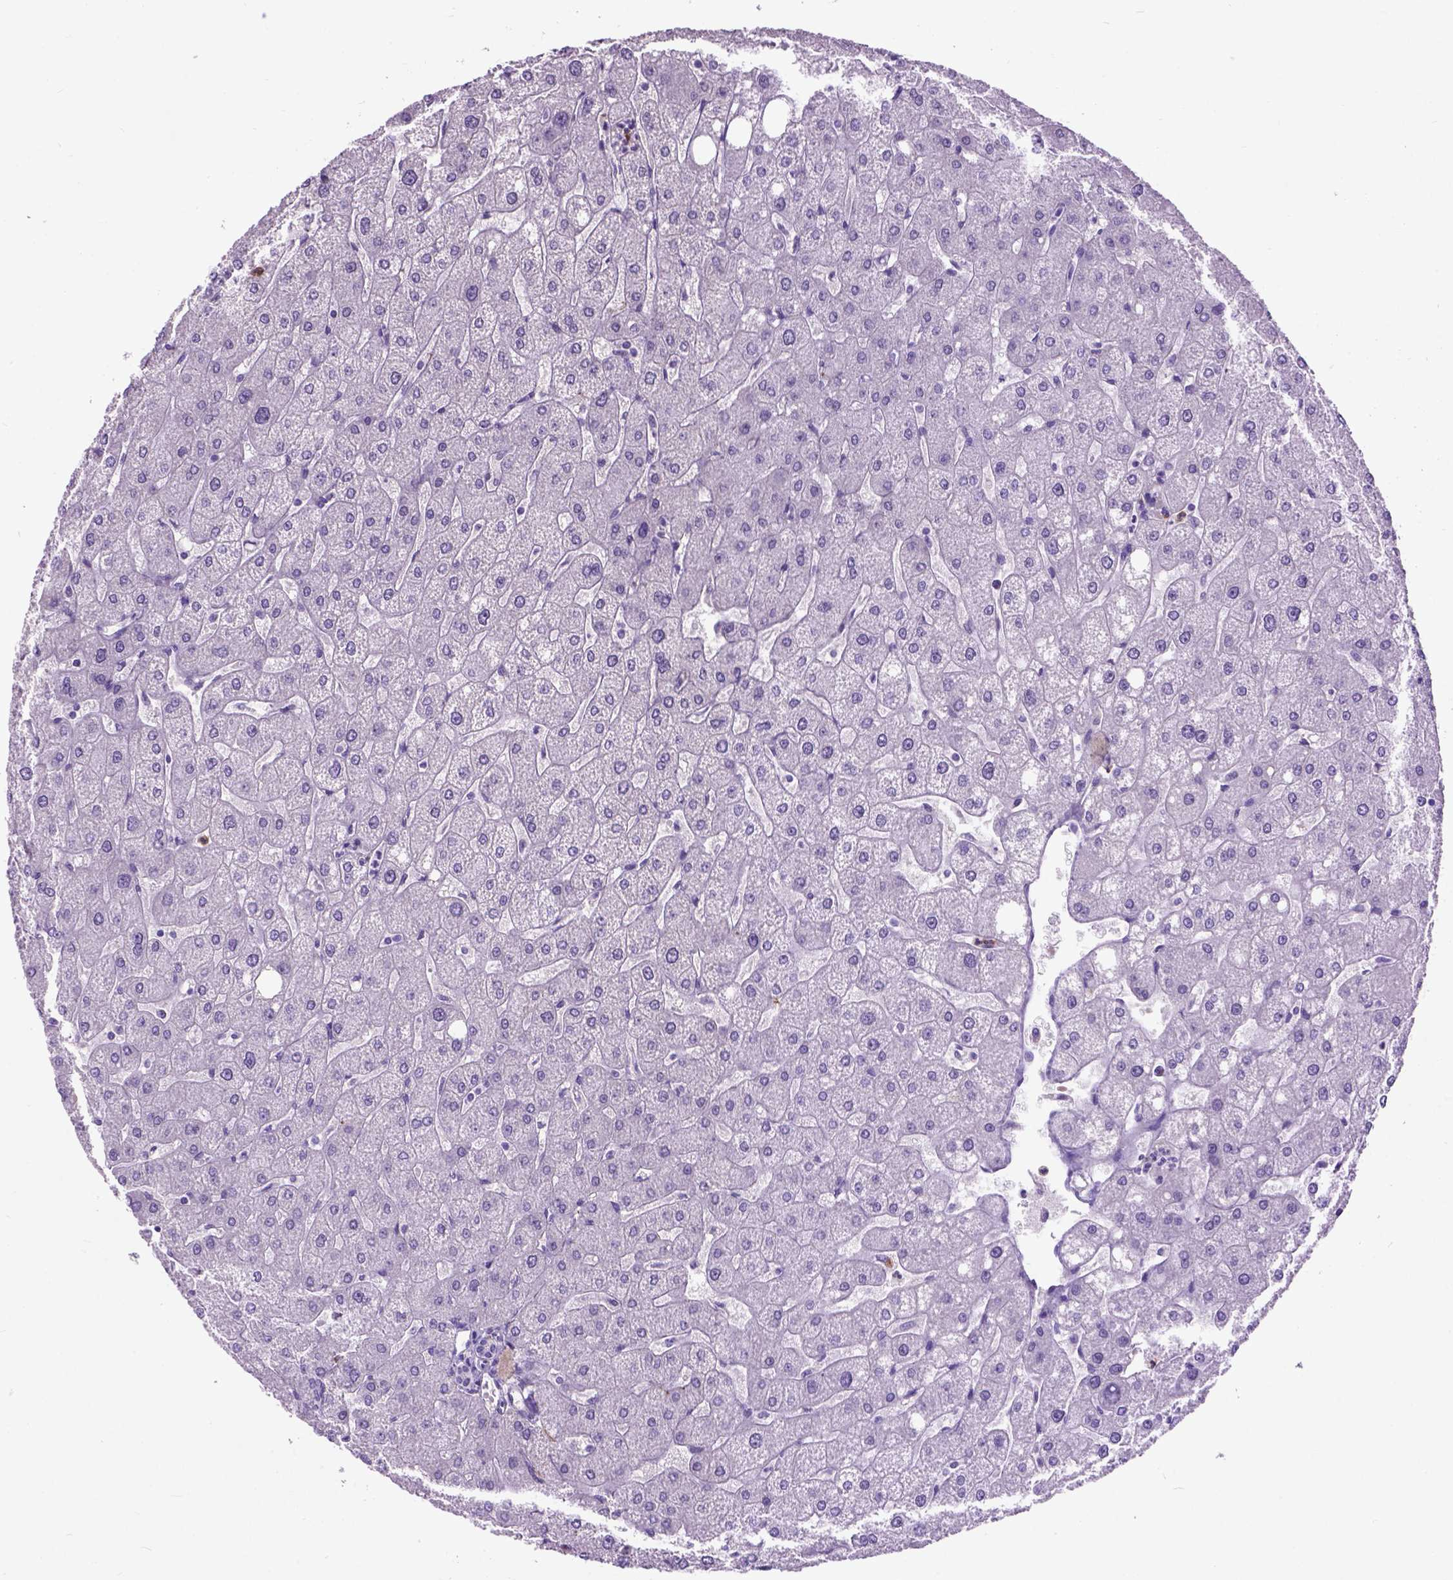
{"staining": {"intensity": "negative", "quantity": "none", "location": "none"}, "tissue": "liver", "cell_type": "Cholangiocytes", "image_type": "normal", "snomed": [{"axis": "morphology", "description": "Normal tissue, NOS"}, {"axis": "topography", "description": "Liver"}], "caption": "Immunohistochemistry of normal liver exhibits no staining in cholangiocytes.", "gene": "MAPT", "patient": {"sex": "male", "age": 67}}